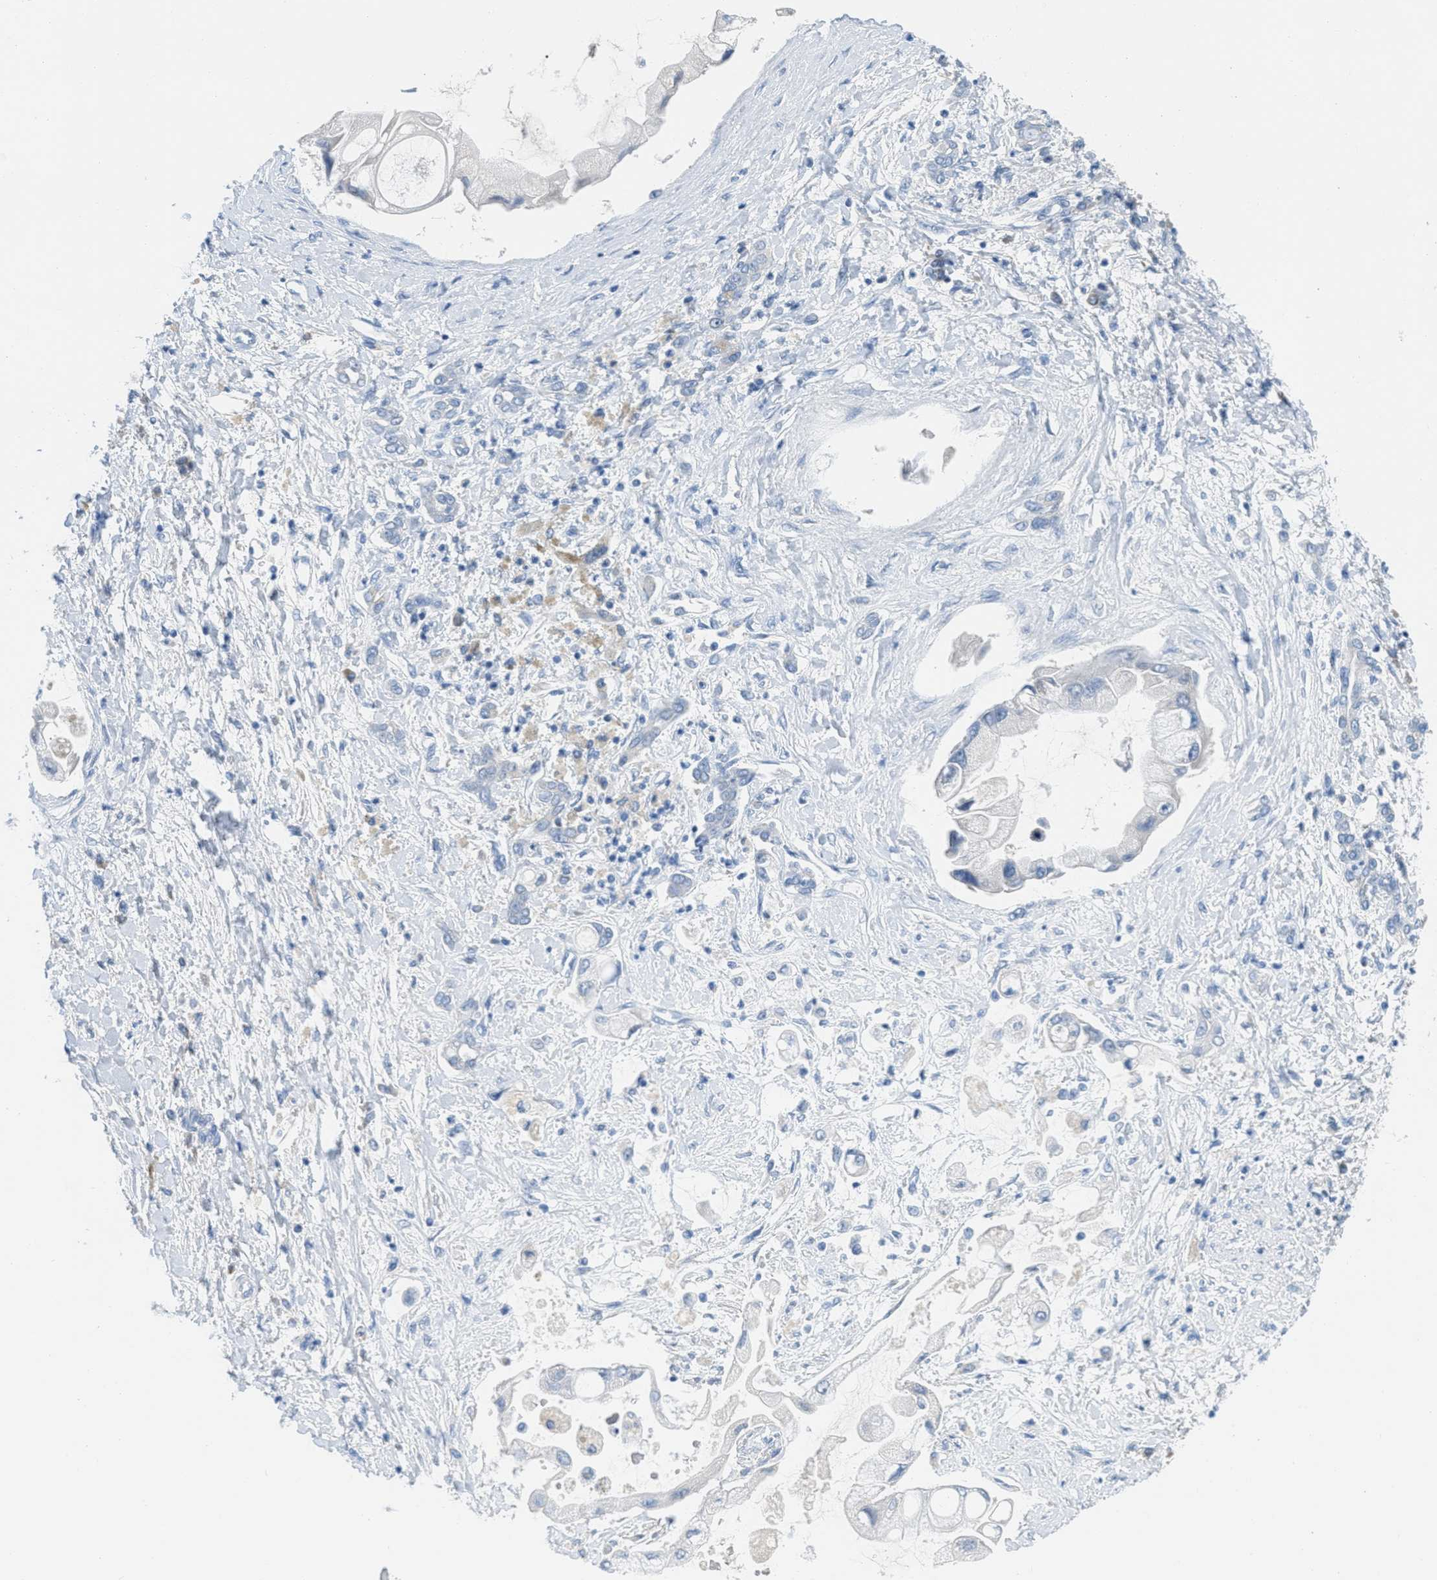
{"staining": {"intensity": "negative", "quantity": "none", "location": "none"}, "tissue": "liver cancer", "cell_type": "Tumor cells", "image_type": "cancer", "snomed": [{"axis": "morphology", "description": "Cholangiocarcinoma"}, {"axis": "topography", "description": "Liver"}], "caption": "Tumor cells show no significant staining in liver cancer. Brightfield microscopy of immunohistochemistry (IHC) stained with DAB (3,3'-diaminobenzidine) (brown) and hematoxylin (blue), captured at high magnification.", "gene": "HSF2", "patient": {"sex": "male", "age": 50}}